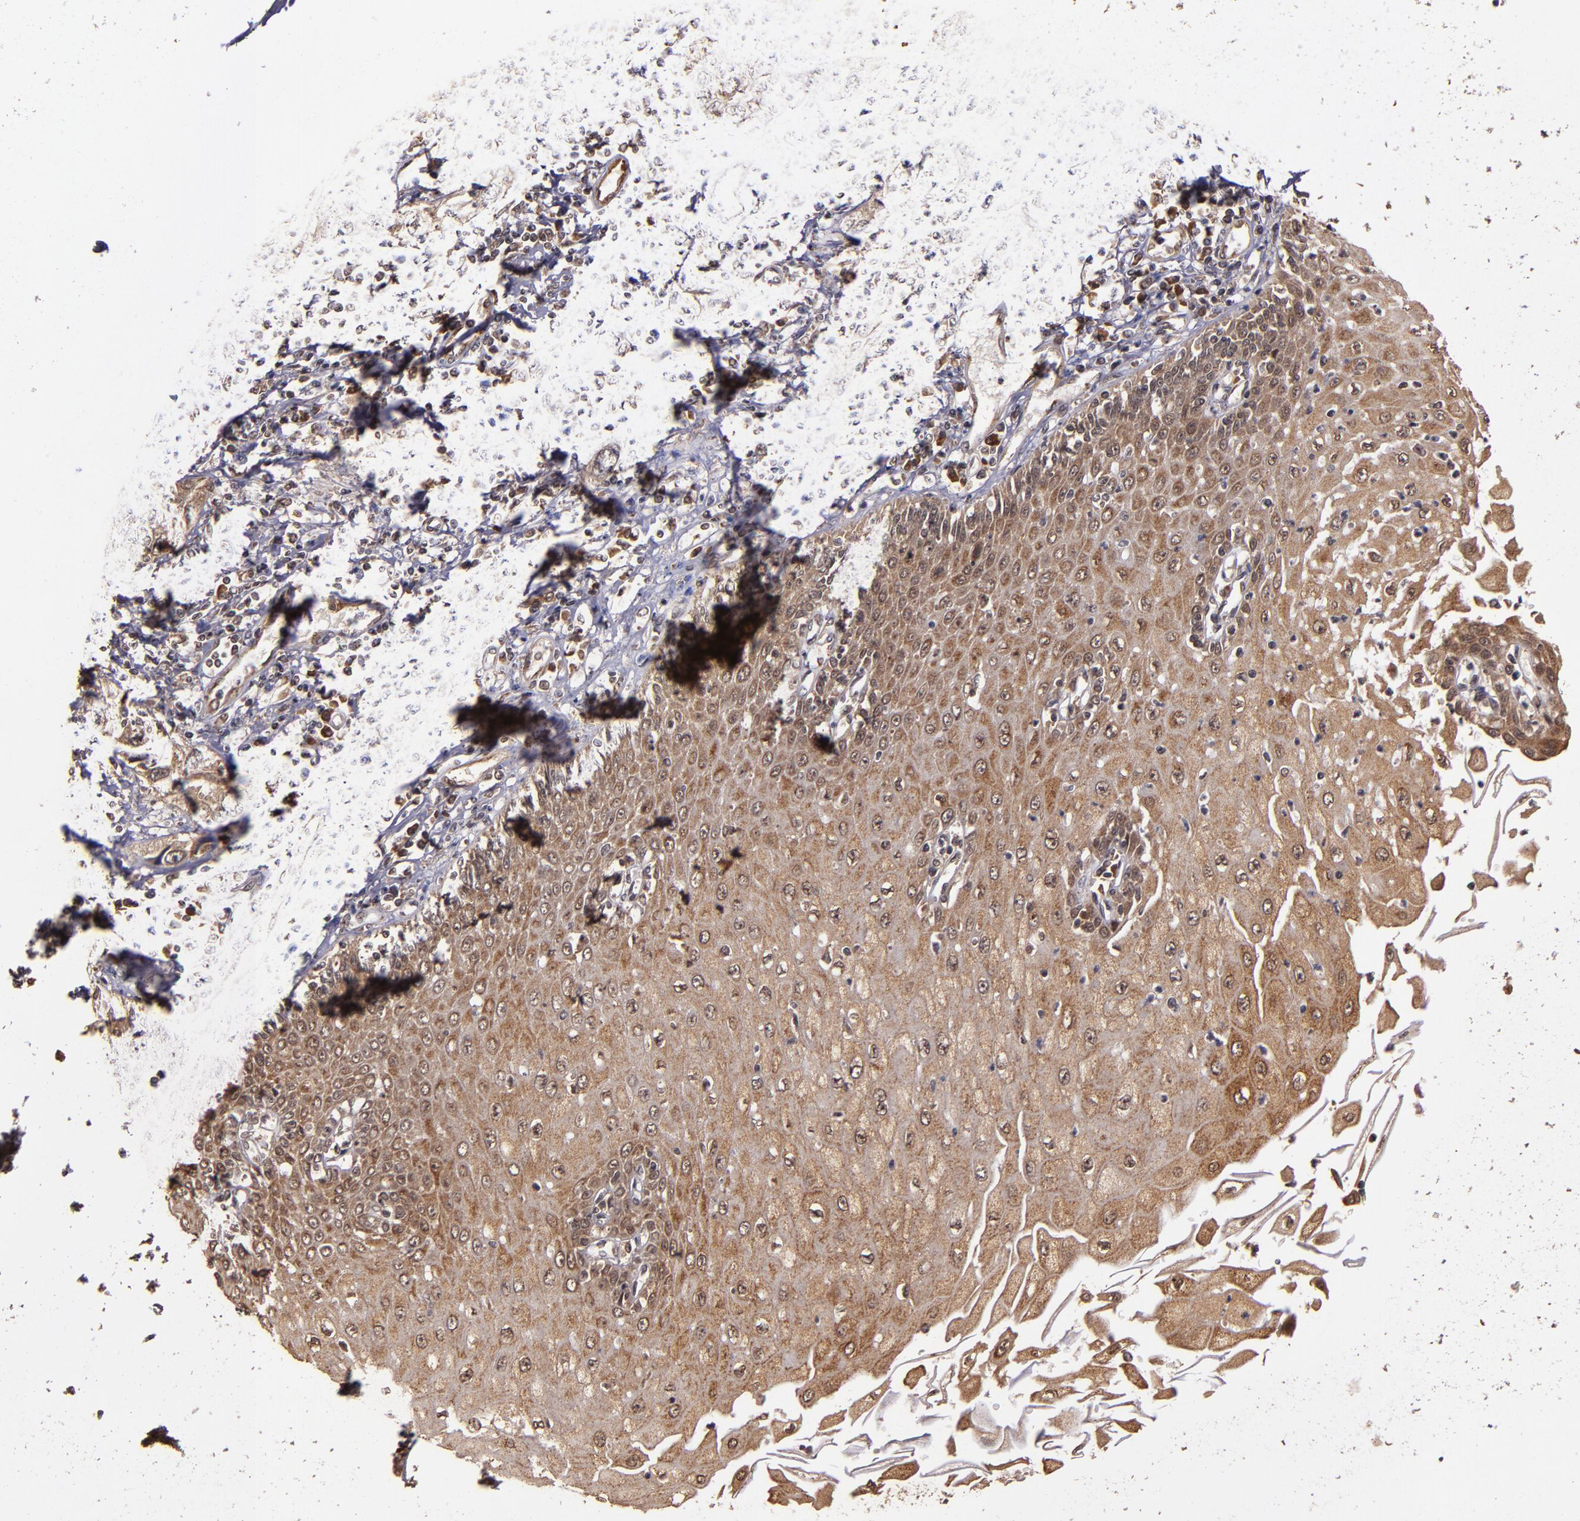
{"staining": {"intensity": "moderate", "quantity": ">75%", "location": "cytoplasmic/membranous,nuclear"}, "tissue": "esophagus", "cell_type": "Squamous epithelial cells", "image_type": "normal", "snomed": [{"axis": "morphology", "description": "Normal tissue, NOS"}, {"axis": "topography", "description": "Esophagus"}], "caption": "This image demonstrates IHC staining of benign esophagus, with medium moderate cytoplasmic/membranous,nuclear expression in approximately >75% of squamous epithelial cells.", "gene": "RIOK3", "patient": {"sex": "male", "age": 65}}